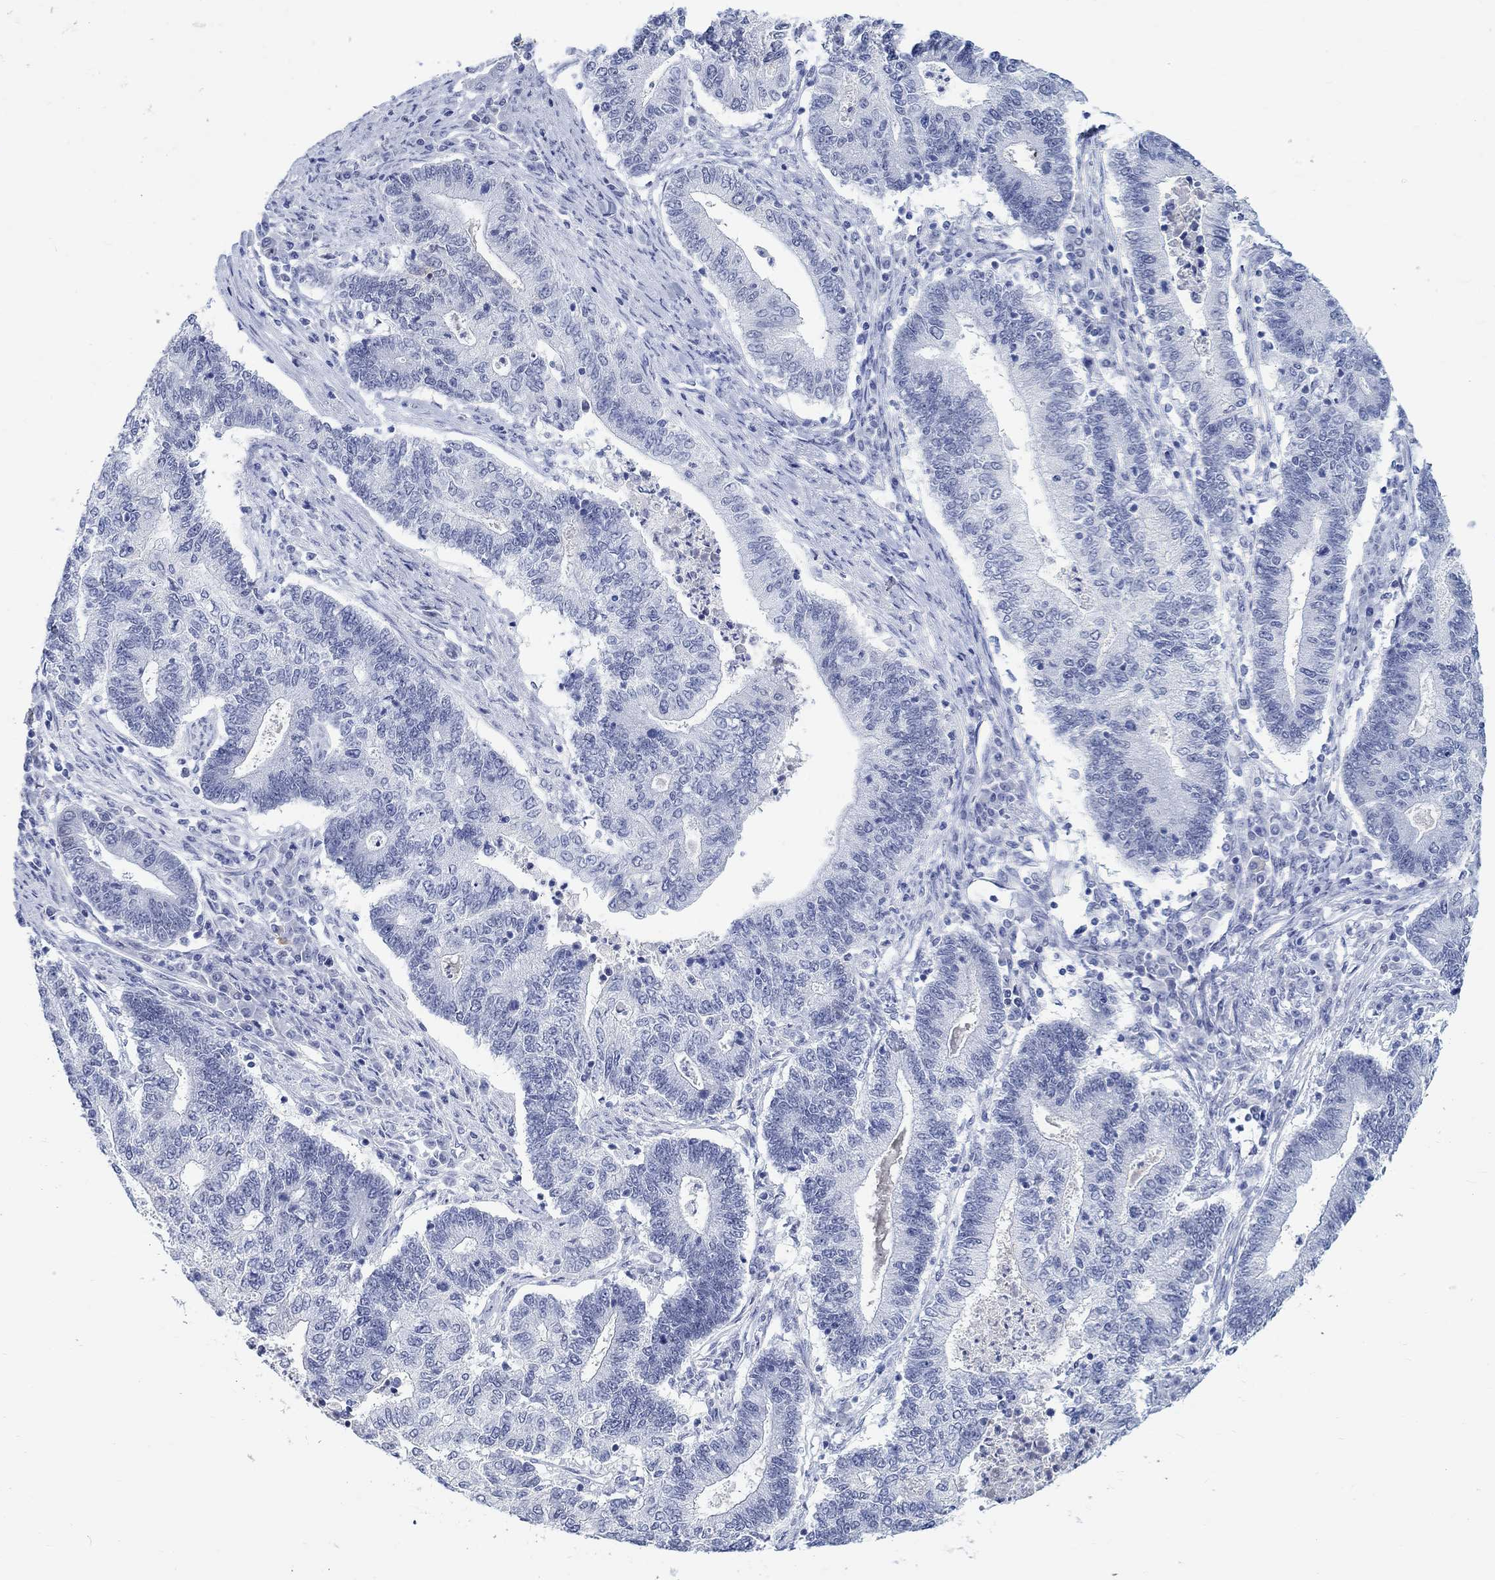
{"staining": {"intensity": "negative", "quantity": "none", "location": "none"}, "tissue": "endometrial cancer", "cell_type": "Tumor cells", "image_type": "cancer", "snomed": [{"axis": "morphology", "description": "Adenocarcinoma, NOS"}, {"axis": "topography", "description": "Uterus"}, {"axis": "topography", "description": "Endometrium"}], "caption": "This is an immunohistochemistry histopathology image of human adenocarcinoma (endometrial). There is no positivity in tumor cells.", "gene": "ANKS1B", "patient": {"sex": "female", "age": 54}}